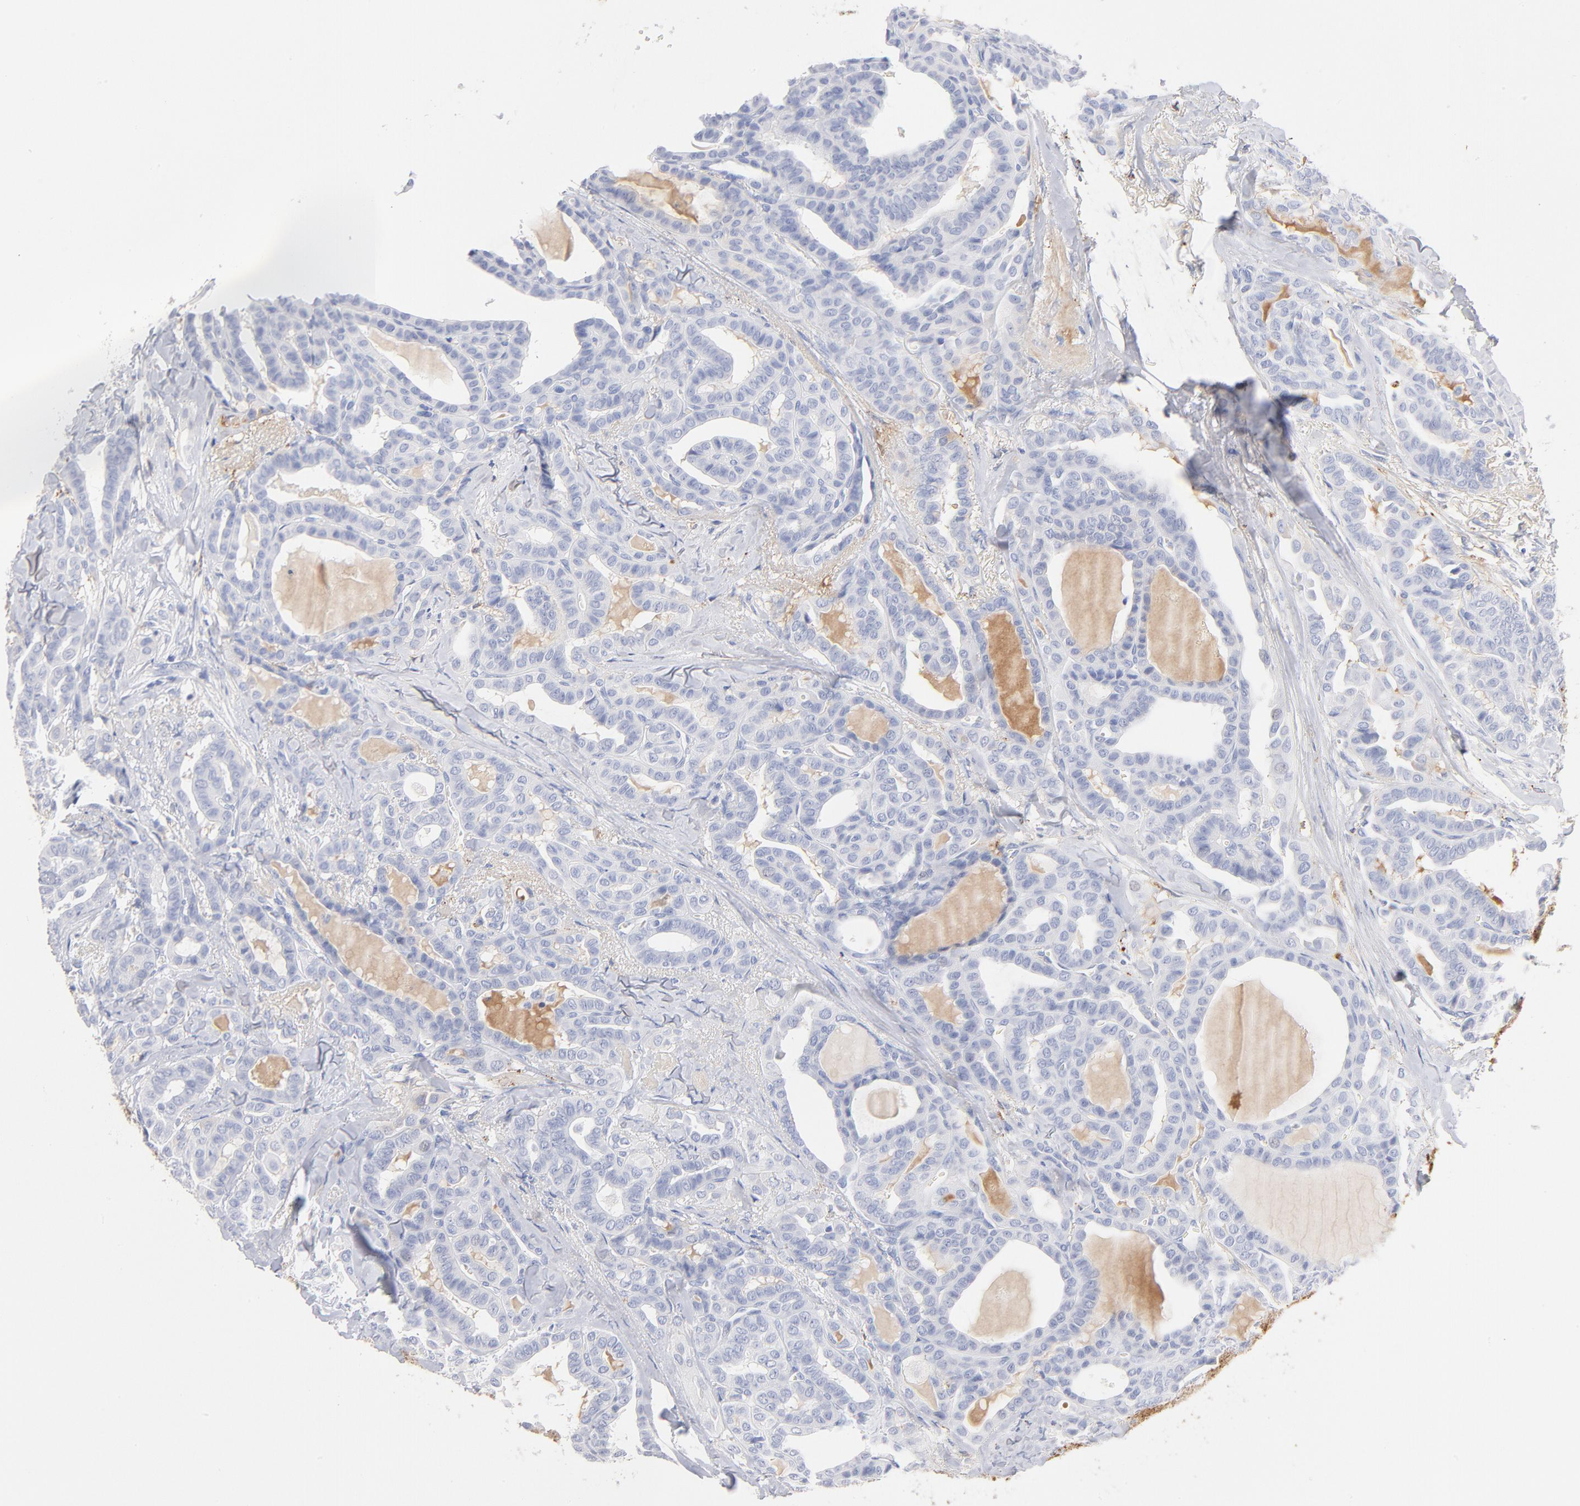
{"staining": {"intensity": "negative", "quantity": "none", "location": "none"}, "tissue": "thyroid cancer", "cell_type": "Tumor cells", "image_type": "cancer", "snomed": [{"axis": "morphology", "description": "Carcinoma, NOS"}, {"axis": "topography", "description": "Thyroid gland"}], "caption": "Protein analysis of thyroid cancer shows no significant expression in tumor cells. (Stains: DAB IHC with hematoxylin counter stain, Microscopy: brightfield microscopy at high magnification).", "gene": "C3", "patient": {"sex": "female", "age": 91}}